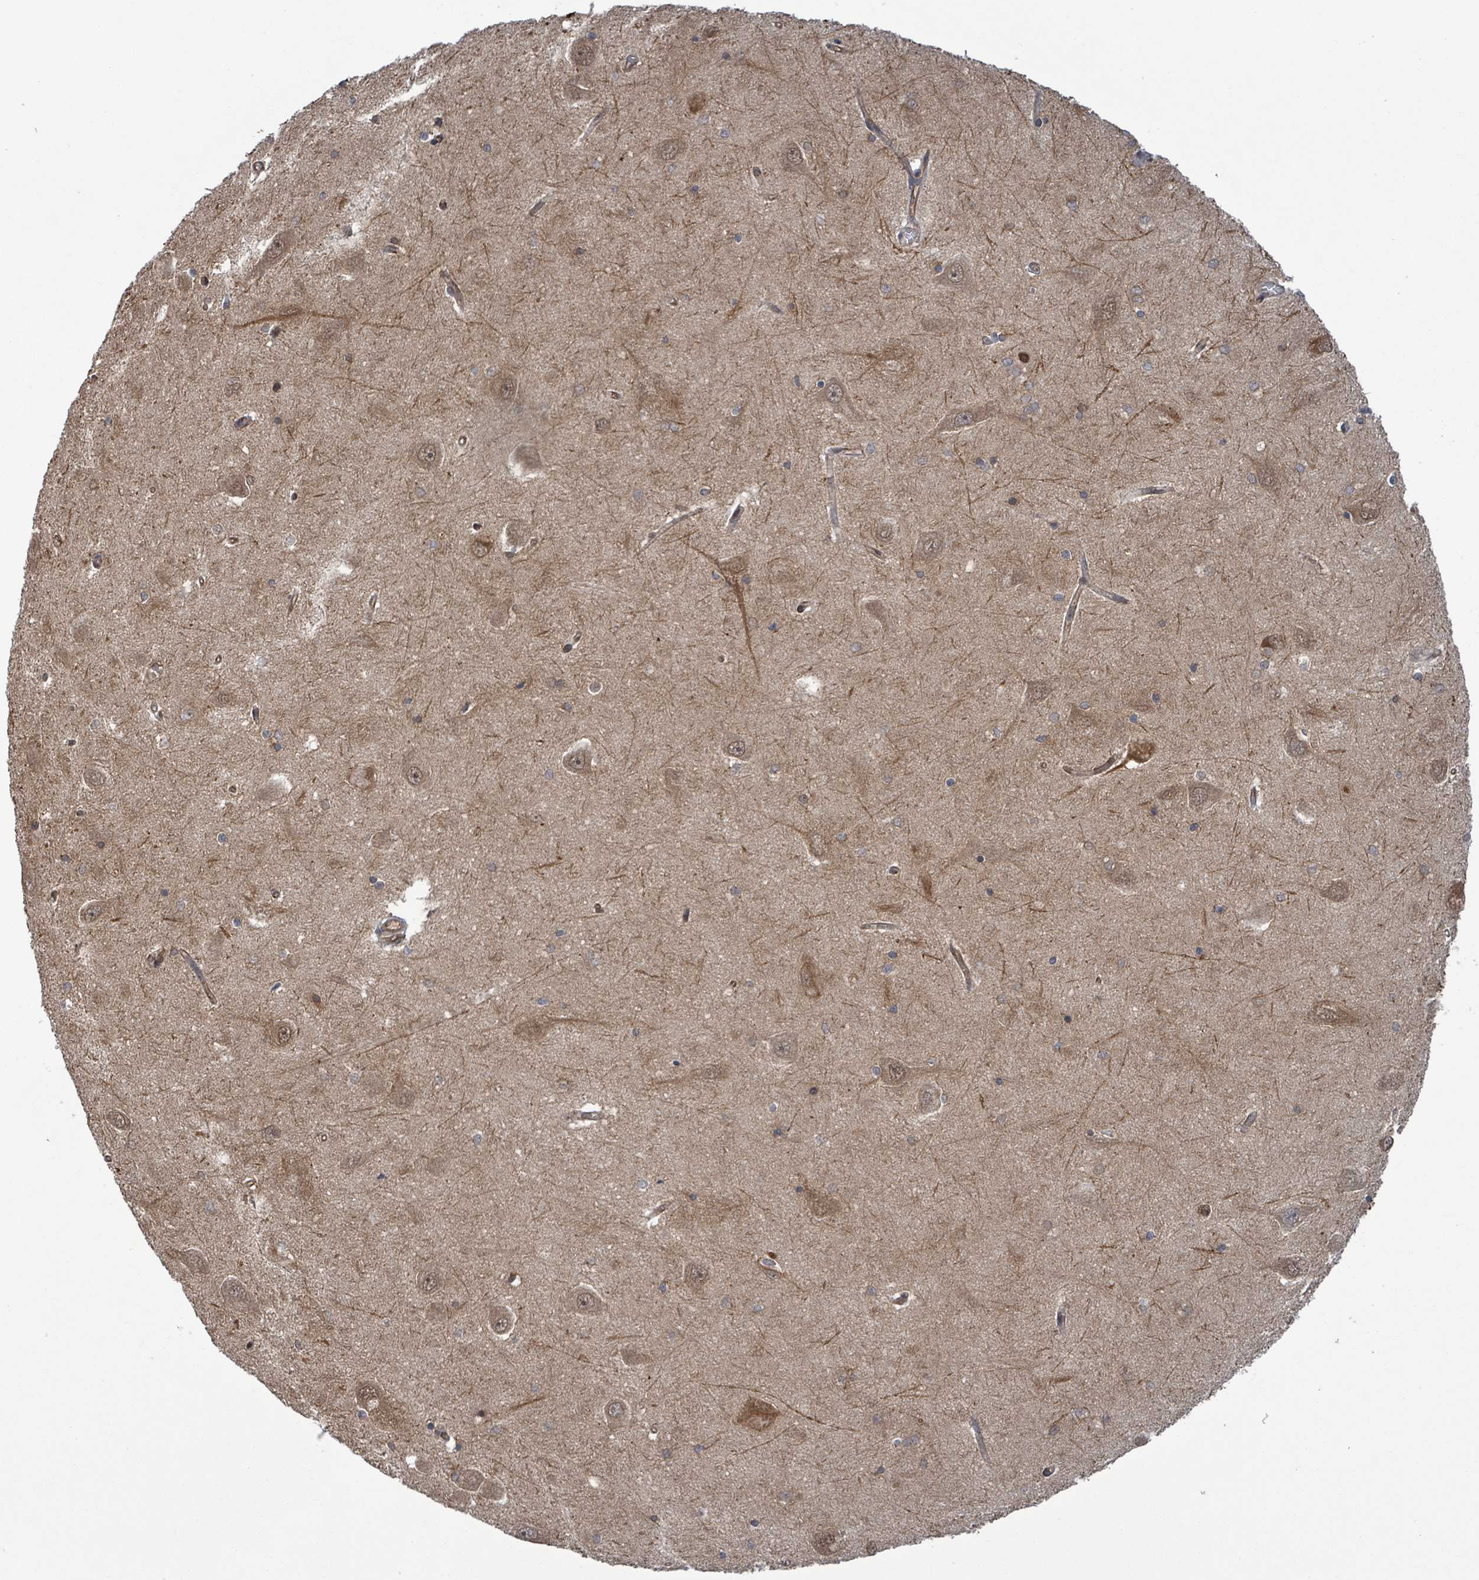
{"staining": {"intensity": "strong", "quantity": "<25%", "location": "nuclear"}, "tissue": "hippocampus", "cell_type": "Glial cells", "image_type": "normal", "snomed": [{"axis": "morphology", "description": "Normal tissue, NOS"}, {"axis": "topography", "description": "Hippocampus"}], "caption": "Hippocampus was stained to show a protein in brown. There is medium levels of strong nuclear staining in about <25% of glial cells. (Brightfield microscopy of DAB IHC at high magnification).", "gene": "ENSG00000256500", "patient": {"sex": "male", "age": 45}}